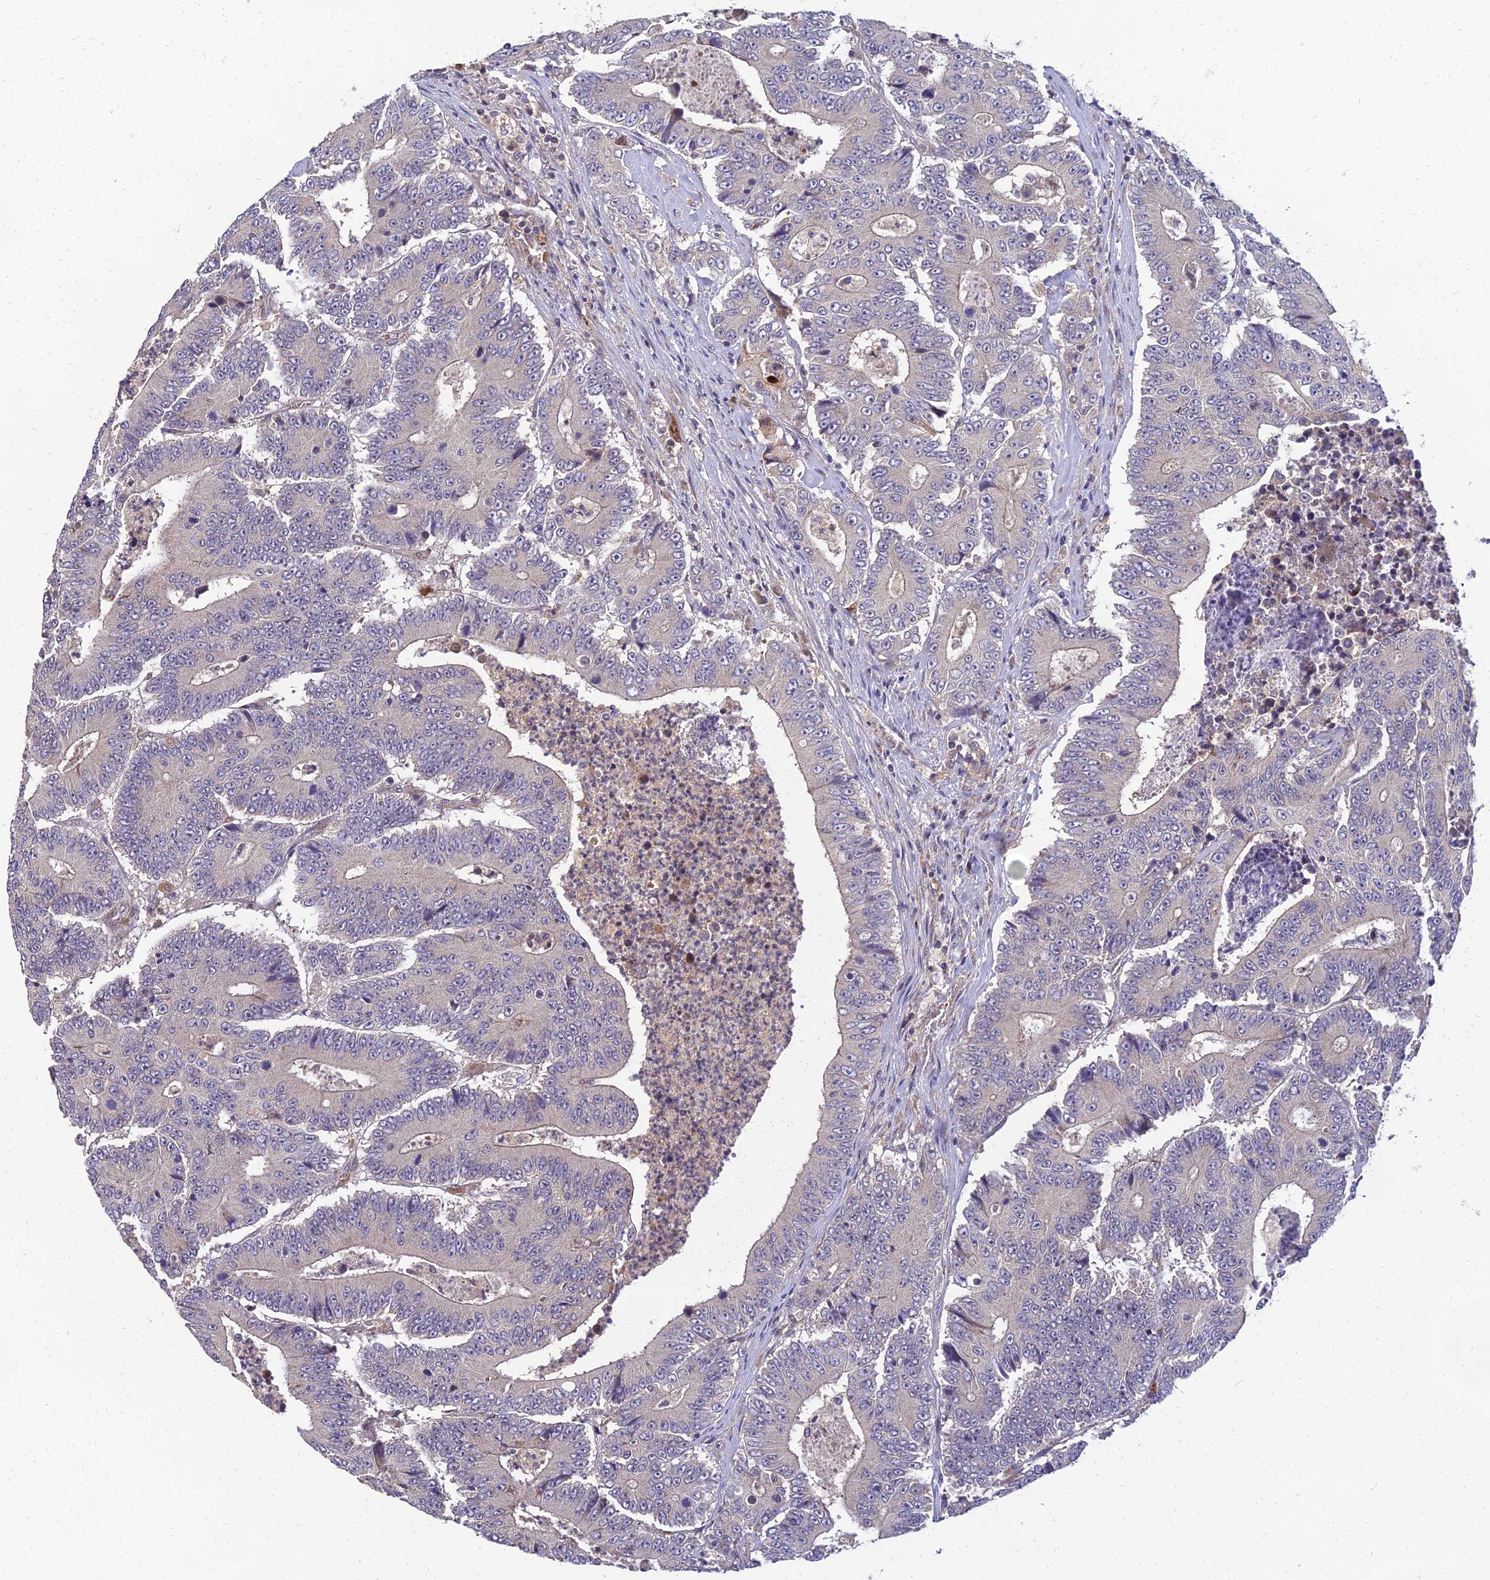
{"staining": {"intensity": "negative", "quantity": "none", "location": "none"}, "tissue": "colorectal cancer", "cell_type": "Tumor cells", "image_type": "cancer", "snomed": [{"axis": "morphology", "description": "Adenocarcinoma, NOS"}, {"axis": "topography", "description": "Colon"}], "caption": "A high-resolution micrograph shows immunohistochemistry staining of colorectal cancer, which shows no significant positivity in tumor cells.", "gene": "NPY", "patient": {"sex": "male", "age": 83}}